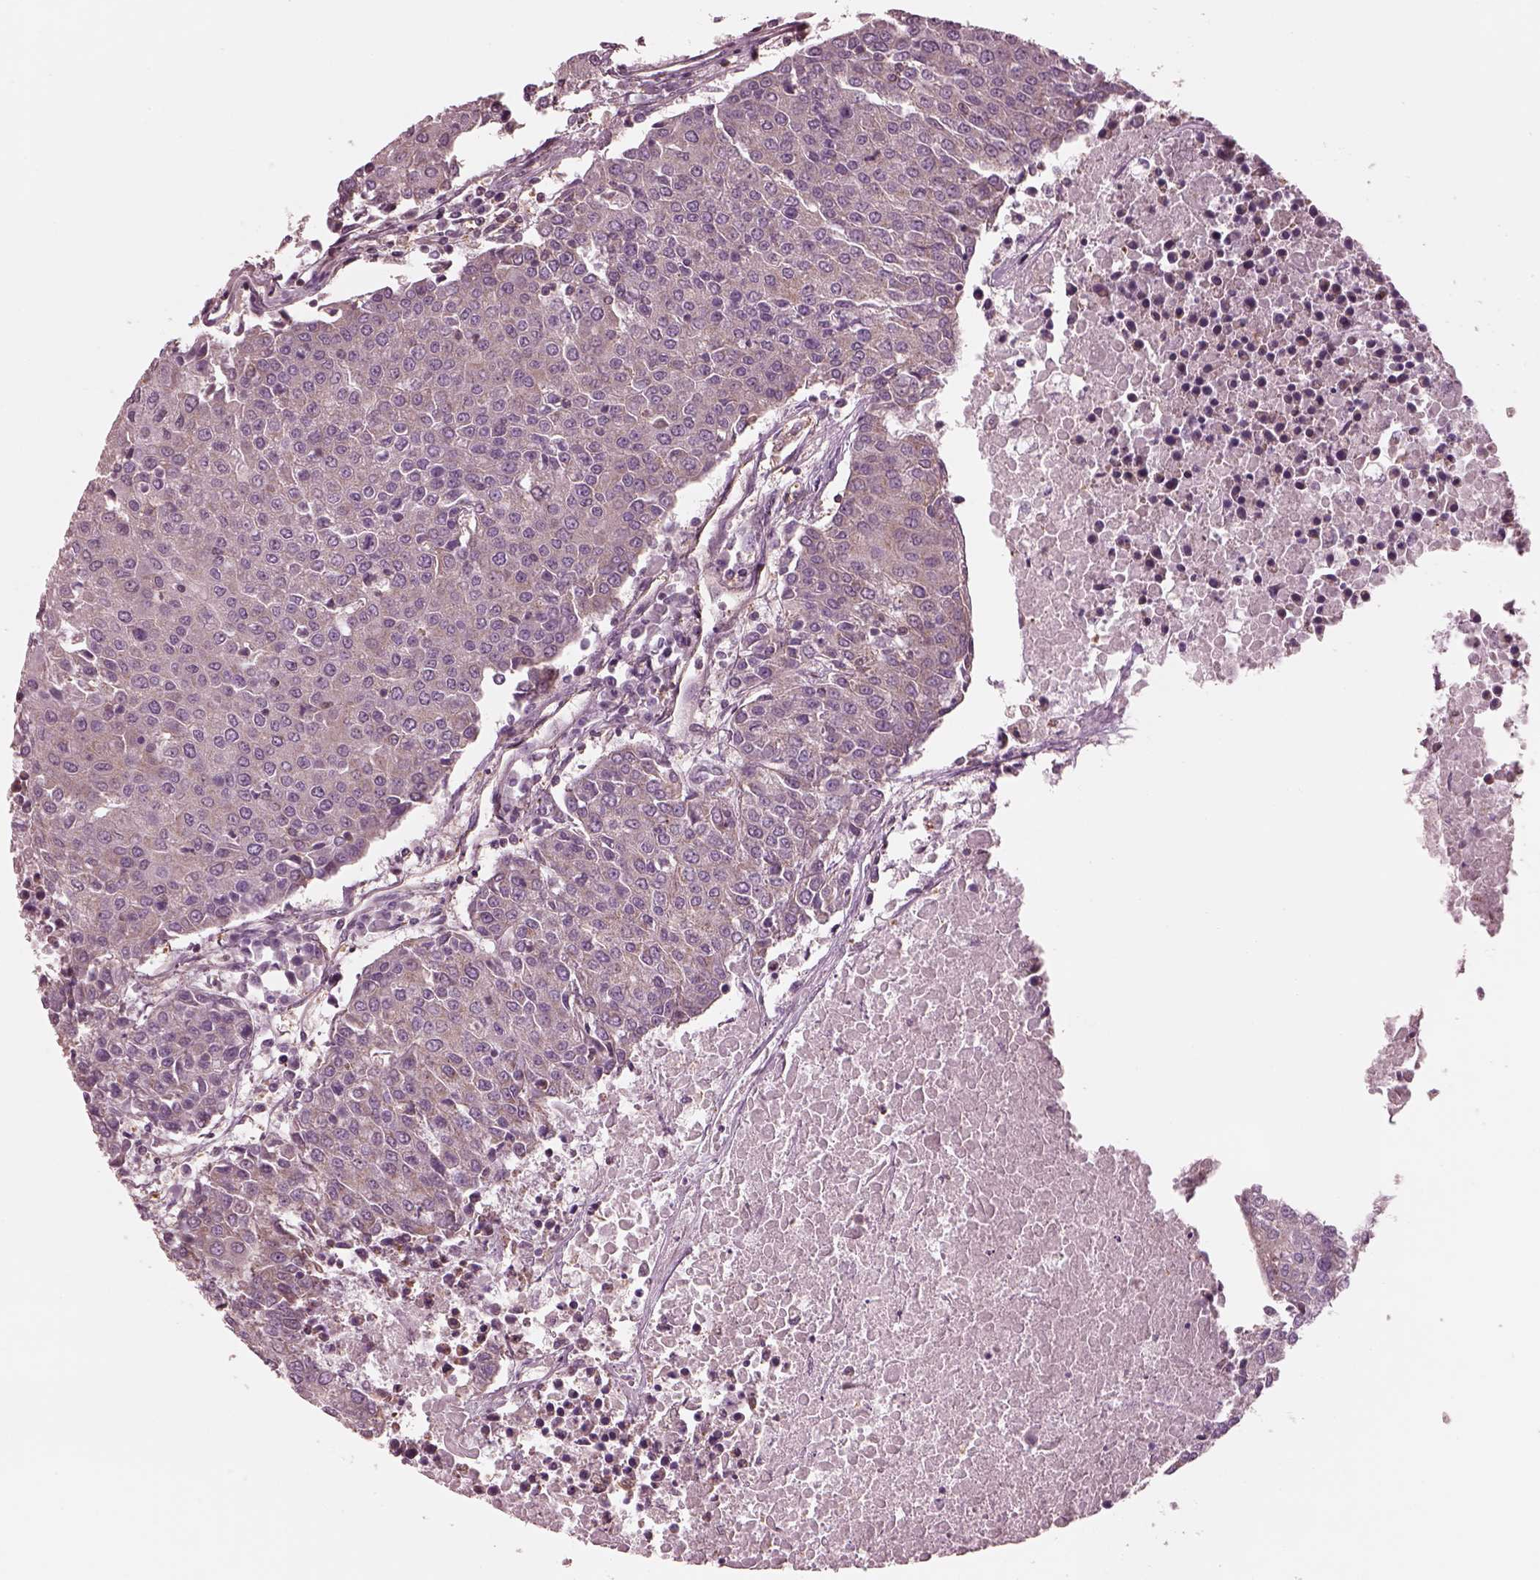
{"staining": {"intensity": "weak", "quantity": "<25%", "location": "cytoplasmic/membranous"}, "tissue": "urothelial cancer", "cell_type": "Tumor cells", "image_type": "cancer", "snomed": [{"axis": "morphology", "description": "Urothelial carcinoma, High grade"}, {"axis": "topography", "description": "Urinary bladder"}], "caption": "A high-resolution photomicrograph shows immunohistochemistry staining of high-grade urothelial carcinoma, which exhibits no significant positivity in tumor cells.", "gene": "STK33", "patient": {"sex": "female", "age": 85}}